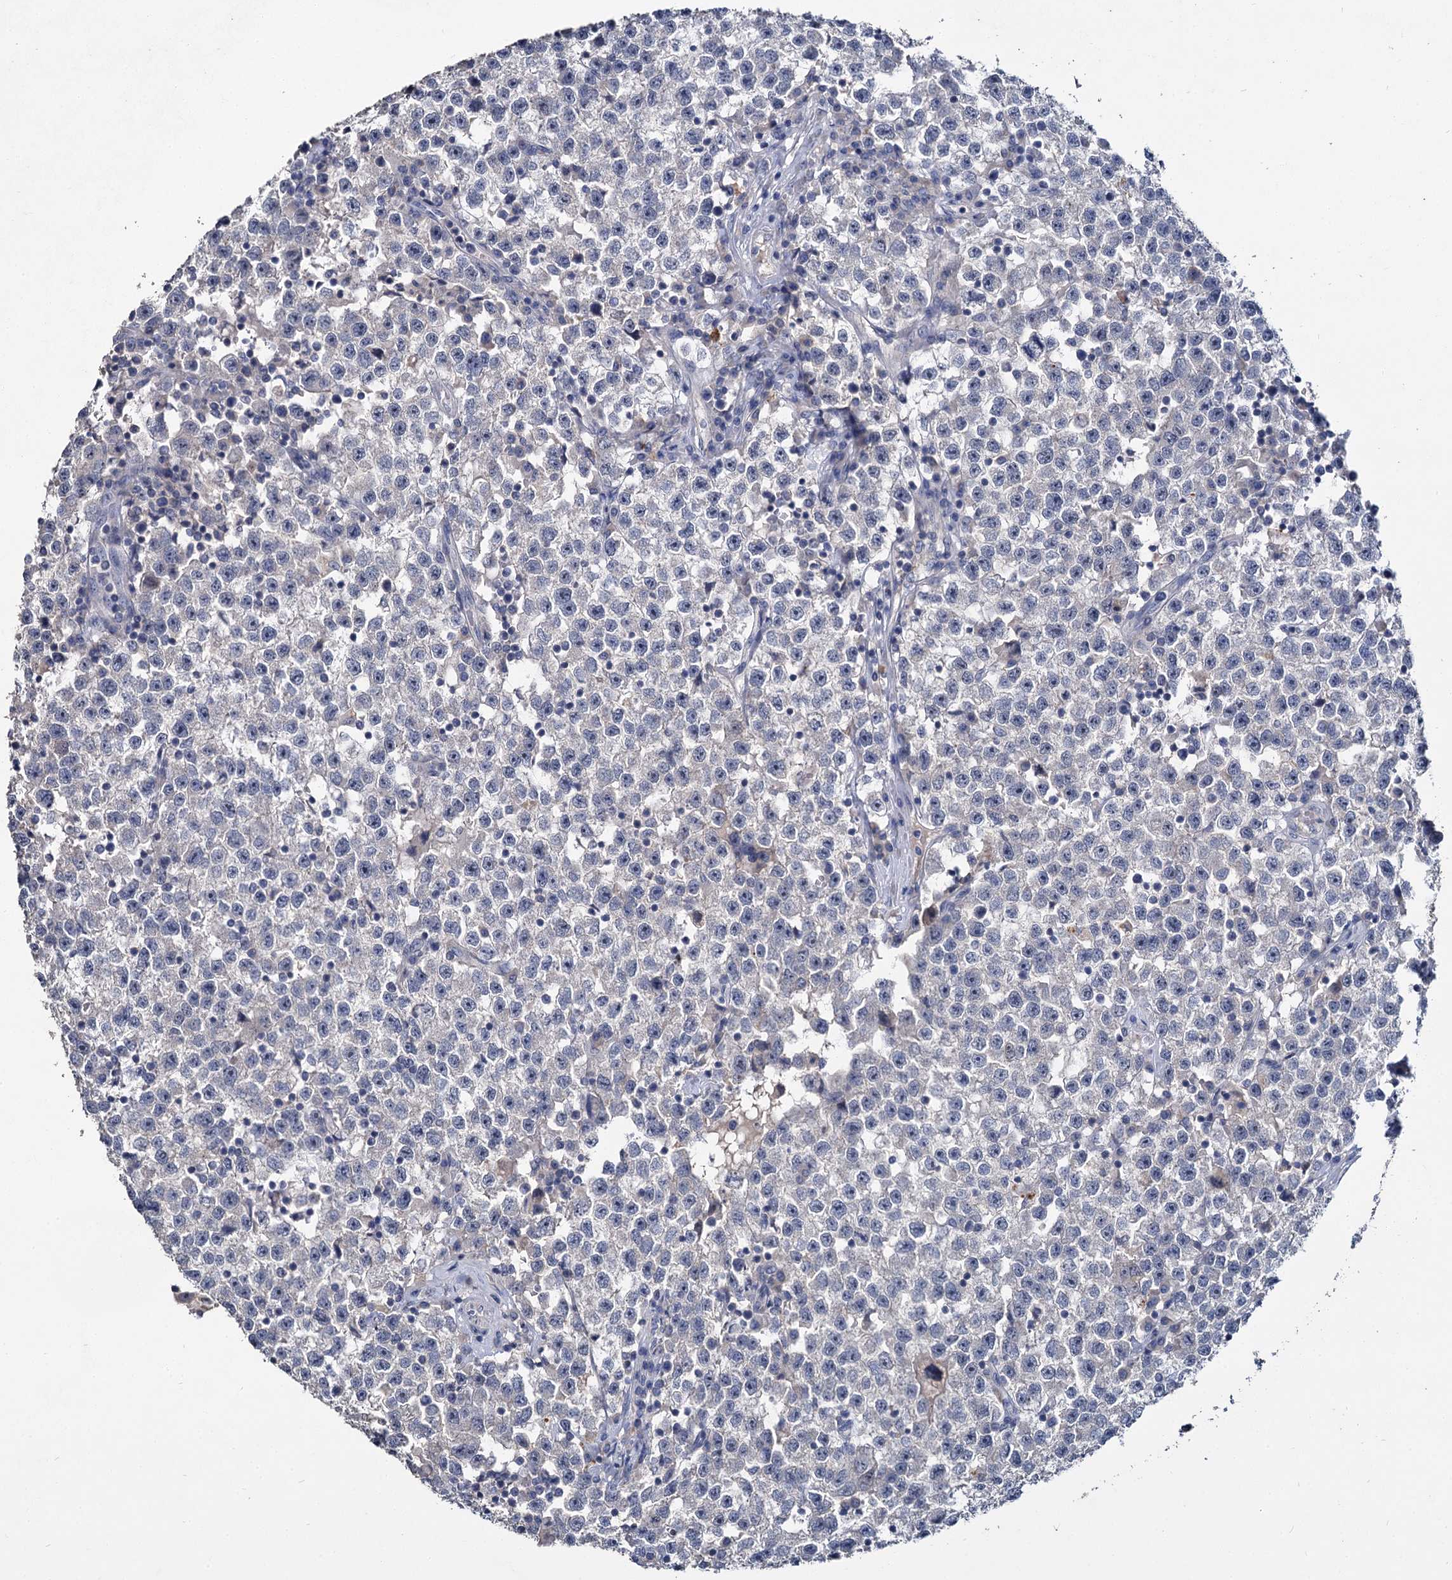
{"staining": {"intensity": "negative", "quantity": "none", "location": "none"}, "tissue": "testis cancer", "cell_type": "Tumor cells", "image_type": "cancer", "snomed": [{"axis": "morphology", "description": "Seminoma, NOS"}, {"axis": "topography", "description": "Testis"}], "caption": "DAB immunohistochemical staining of human testis cancer (seminoma) reveals no significant positivity in tumor cells. The staining was performed using DAB (3,3'-diaminobenzidine) to visualize the protein expression in brown, while the nuclei were stained in blue with hematoxylin (Magnification: 20x).", "gene": "ATP9A", "patient": {"sex": "male", "age": 22}}